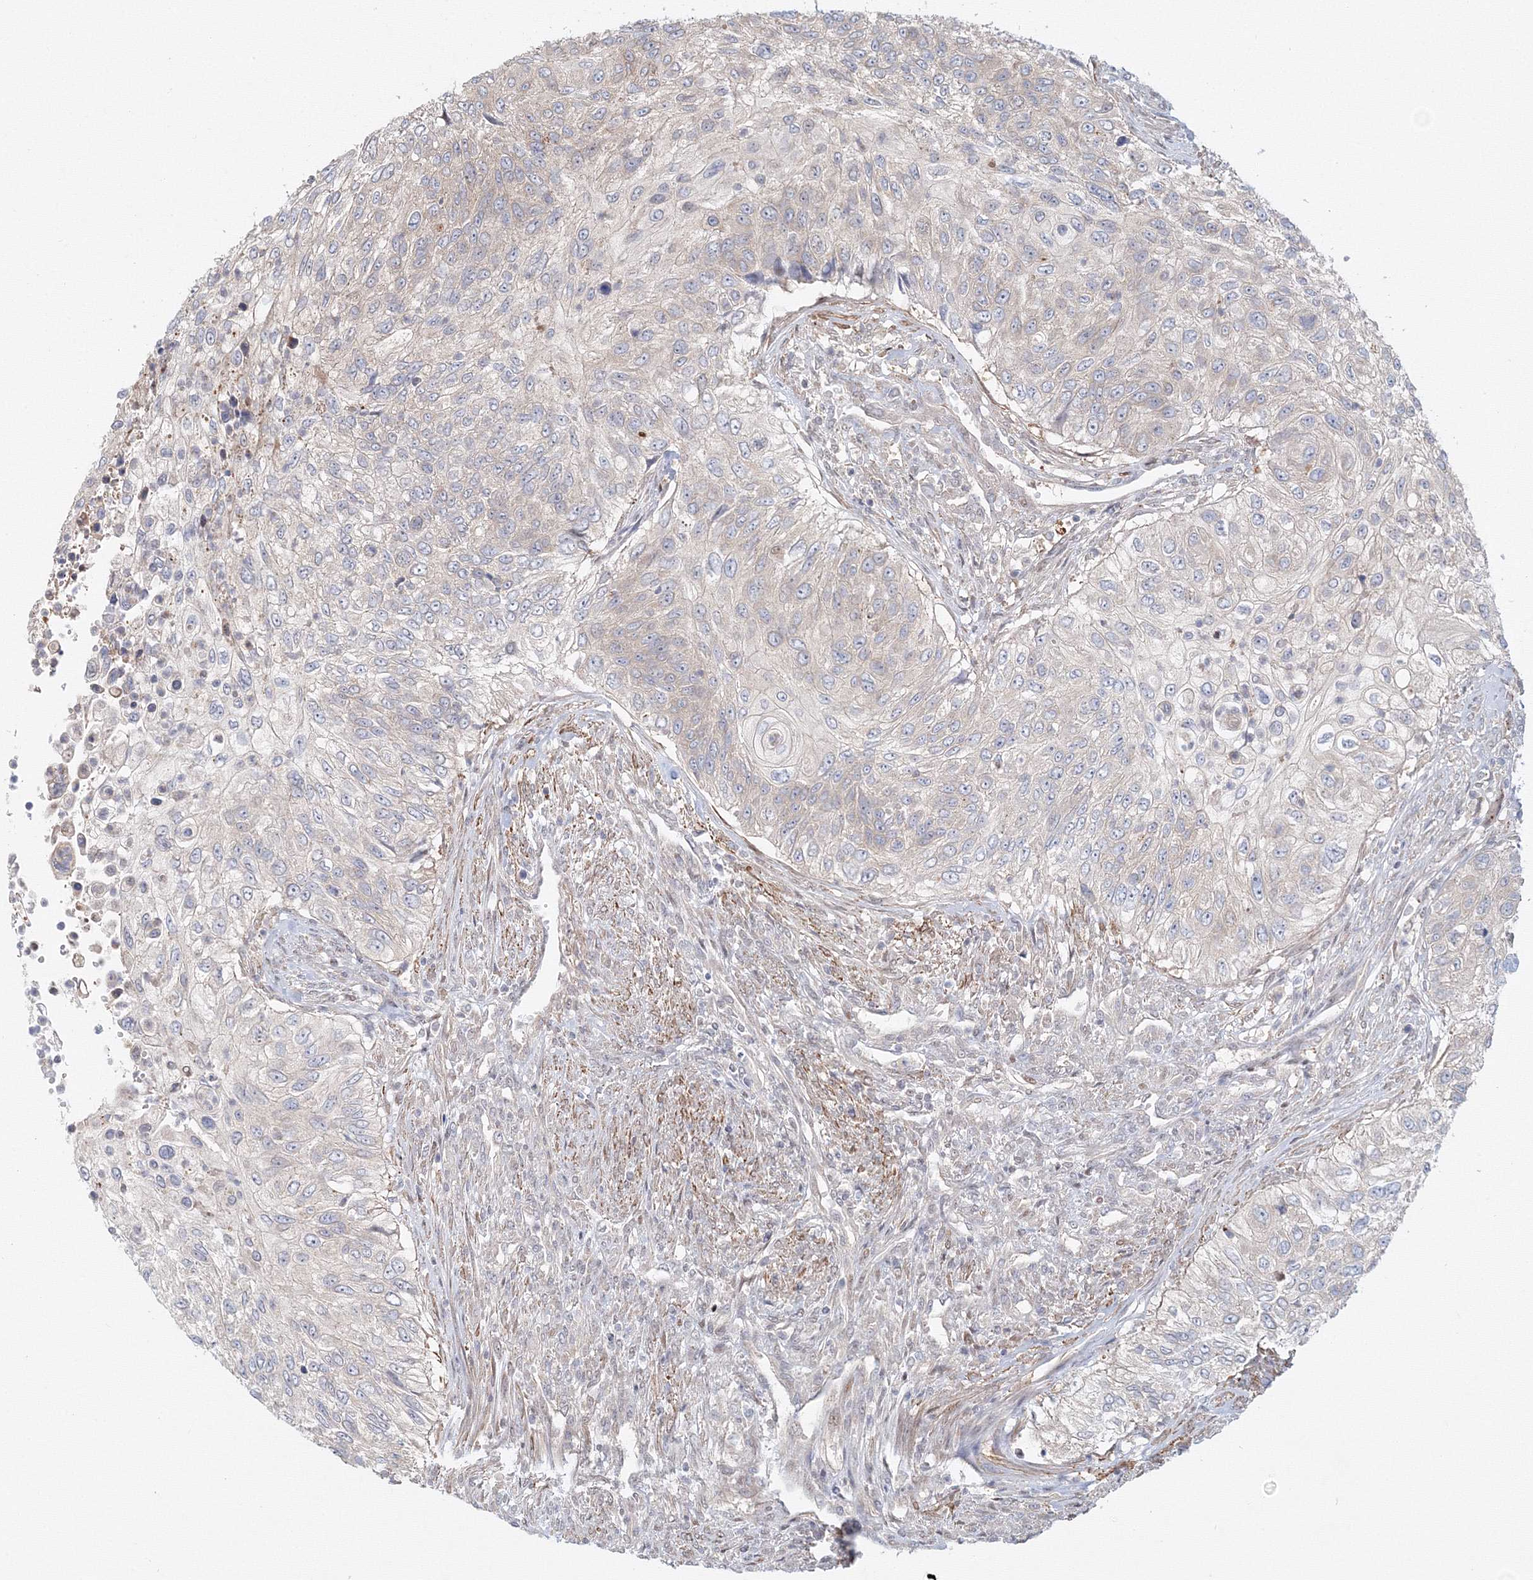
{"staining": {"intensity": "negative", "quantity": "none", "location": "none"}, "tissue": "urothelial cancer", "cell_type": "Tumor cells", "image_type": "cancer", "snomed": [{"axis": "morphology", "description": "Urothelial carcinoma, High grade"}, {"axis": "topography", "description": "Urinary bladder"}], "caption": "Tumor cells are negative for protein expression in human urothelial cancer.", "gene": "ARHGAP21", "patient": {"sex": "female", "age": 60}}